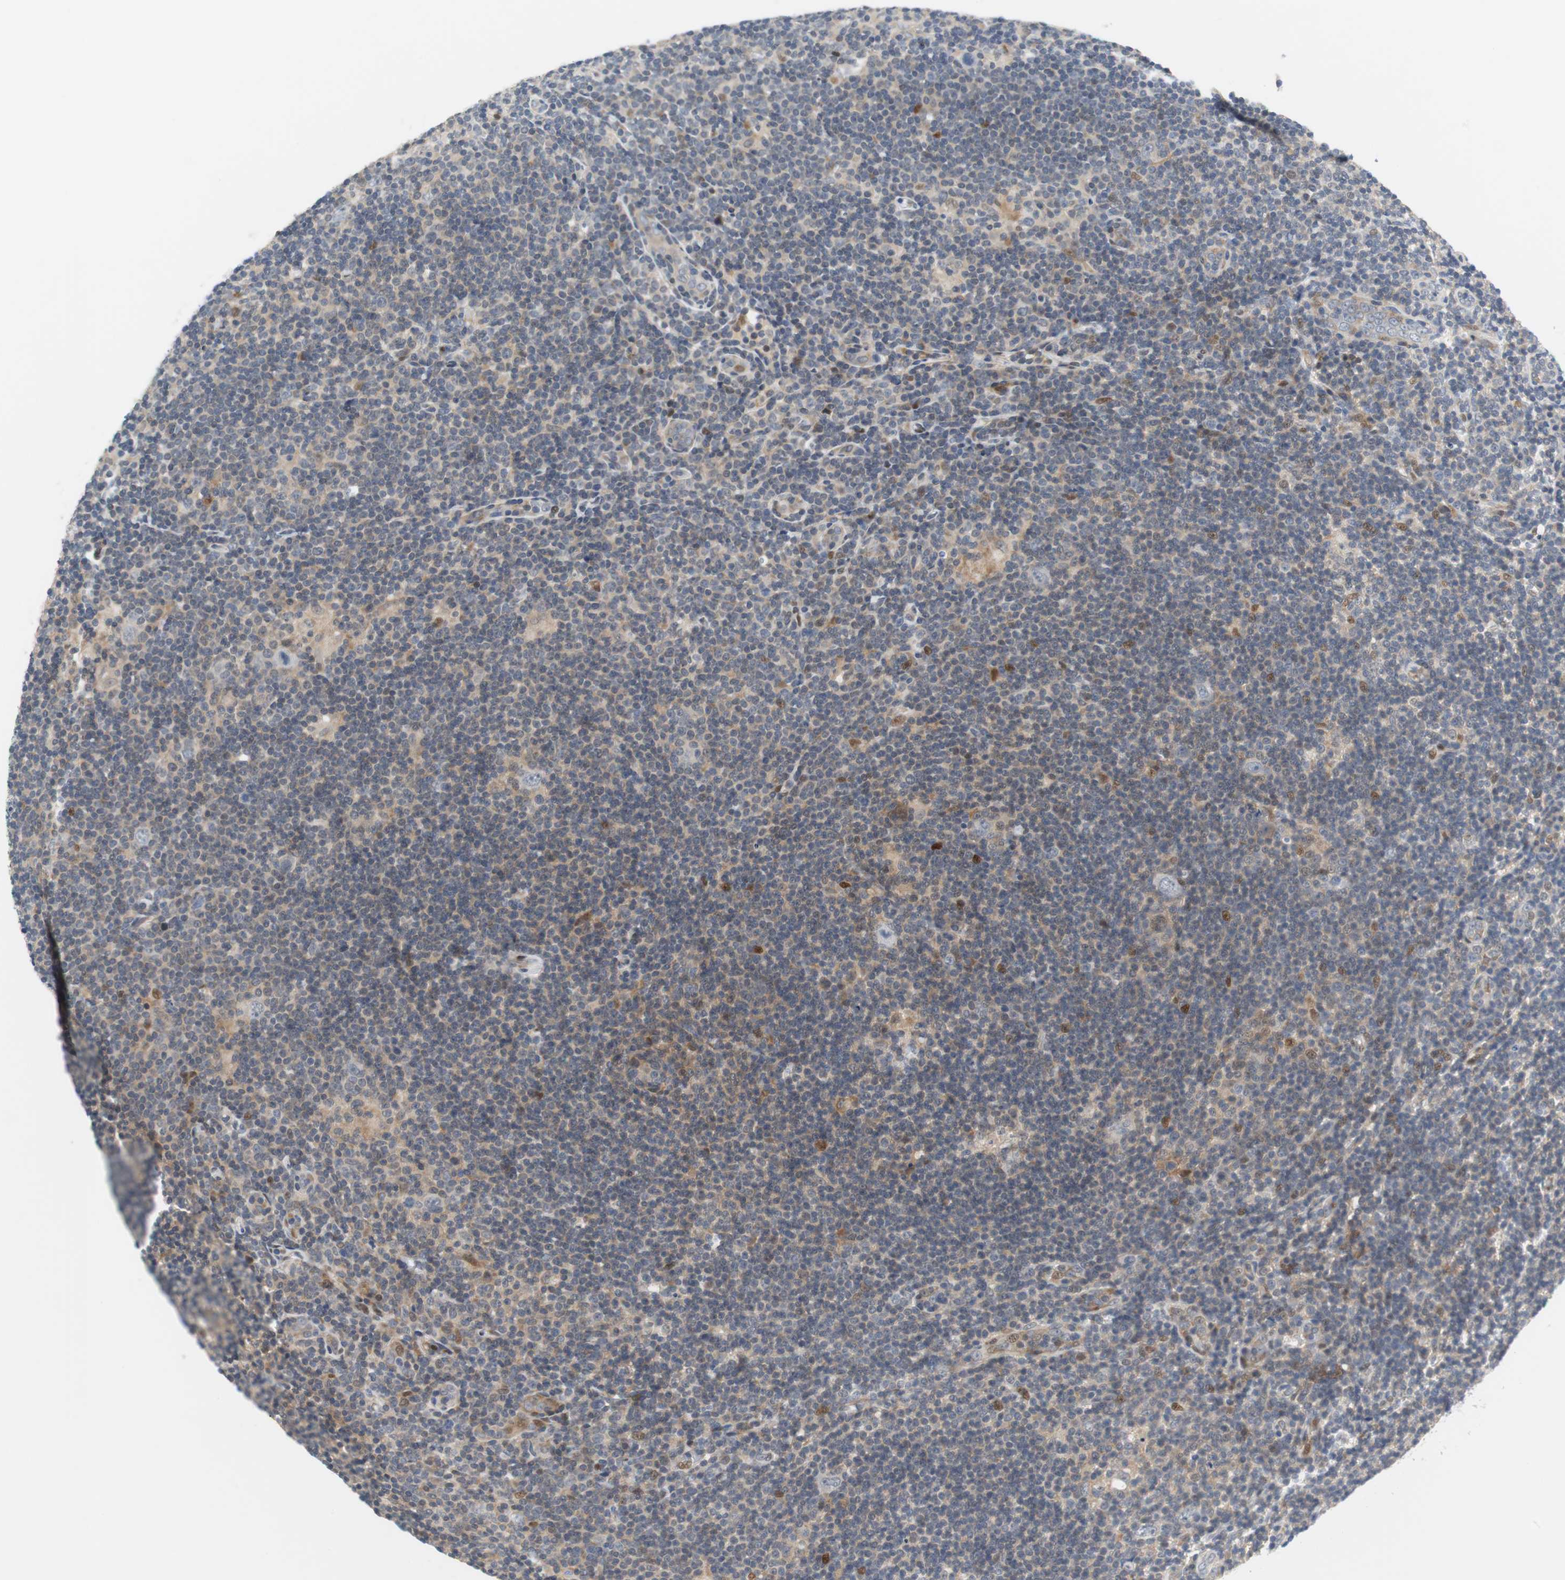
{"staining": {"intensity": "negative", "quantity": "none", "location": "none"}, "tissue": "lymphoma", "cell_type": "Tumor cells", "image_type": "cancer", "snomed": [{"axis": "morphology", "description": "Hodgkin's disease, NOS"}, {"axis": "topography", "description": "Lymph node"}], "caption": "DAB immunohistochemical staining of human Hodgkin's disease reveals no significant positivity in tumor cells.", "gene": "MAP2K4", "patient": {"sex": "female", "age": 57}}